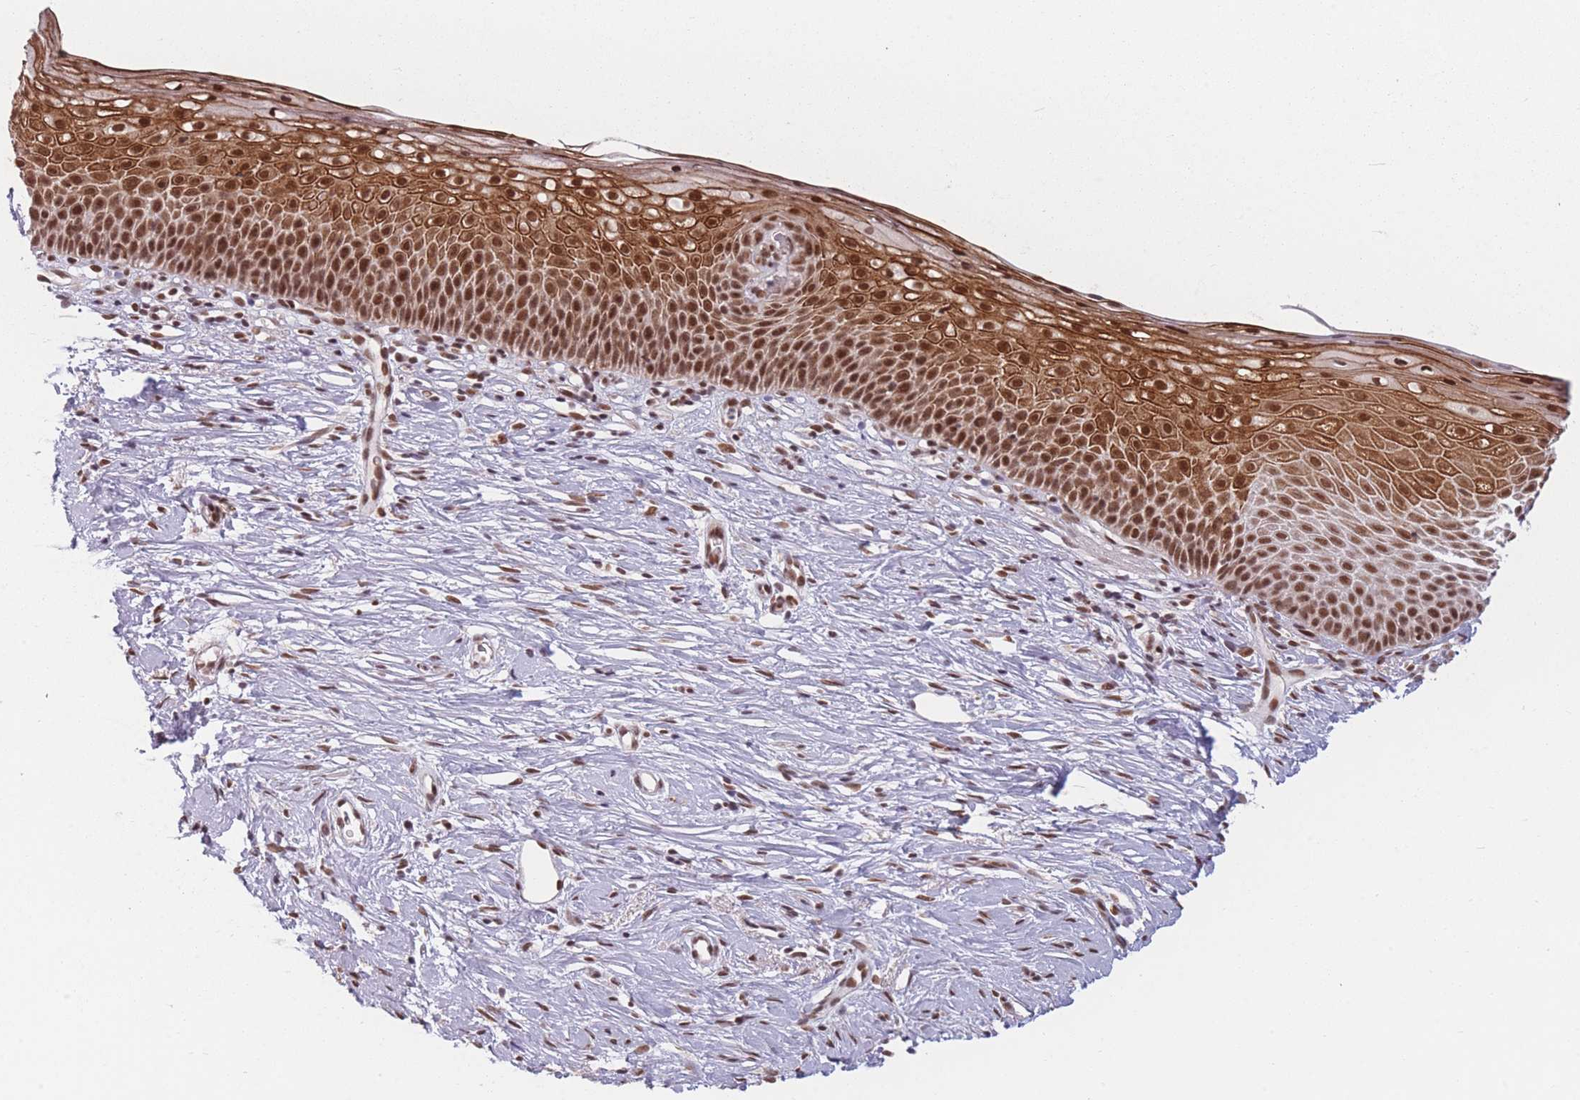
{"staining": {"intensity": "strong", "quantity": ">75%", "location": "nuclear"}, "tissue": "cervix", "cell_type": "Glandular cells", "image_type": "normal", "snomed": [{"axis": "morphology", "description": "Normal tissue, NOS"}, {"axis": "topography", "description": "Cervix"}], "caption": "Immunohistochemical staining of unremarkable cervix exhibits >75% levels of strong nuclear protein positivity in approximately >75% of glandular cells.", "gene": "SUPT6H", "patient": {"sex": "female", "age": 57}}